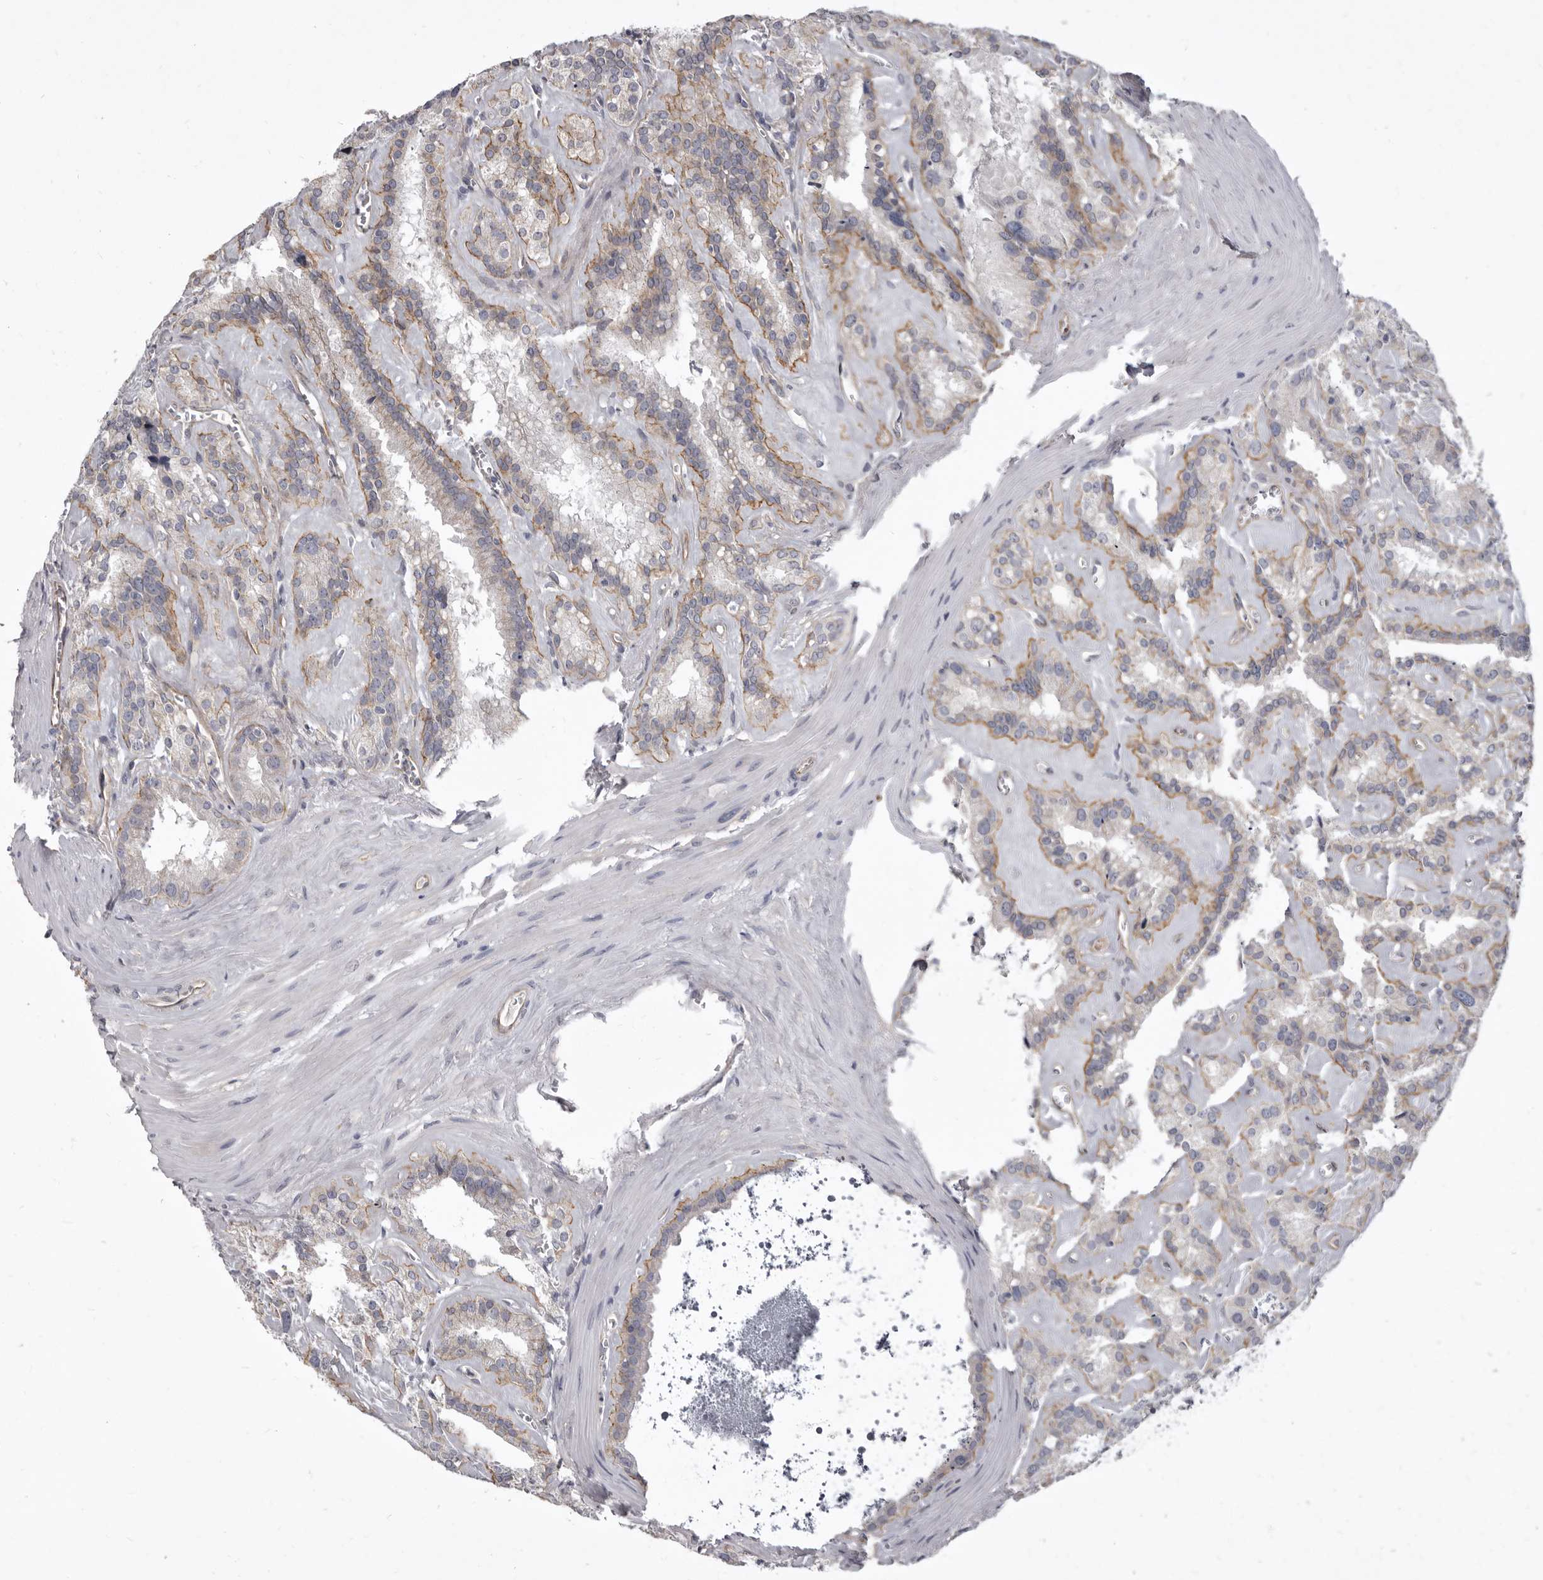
{"staining": {"intensity": "moderate", "quantity": ">75%", "location": "cytoplasmic/membranous"}, "tissue": "seminal vesicle", "cell_type": "Glandular cells", "image_type": "normal", "snomed": [{"axis": "morphology", "description": "Normal tissue, NOS"}, {"axis": "topography", "description": "Prostate"}, {"axis": "topography", "description": "Seminal veicle"}], "caption": "Moderate cytoplasmic/membranous protein expression is identified in about >75% of glandular cells in seminal vesicle.", "gene": "P2RX6", "patient": {"sex": "male", "age": 59}}